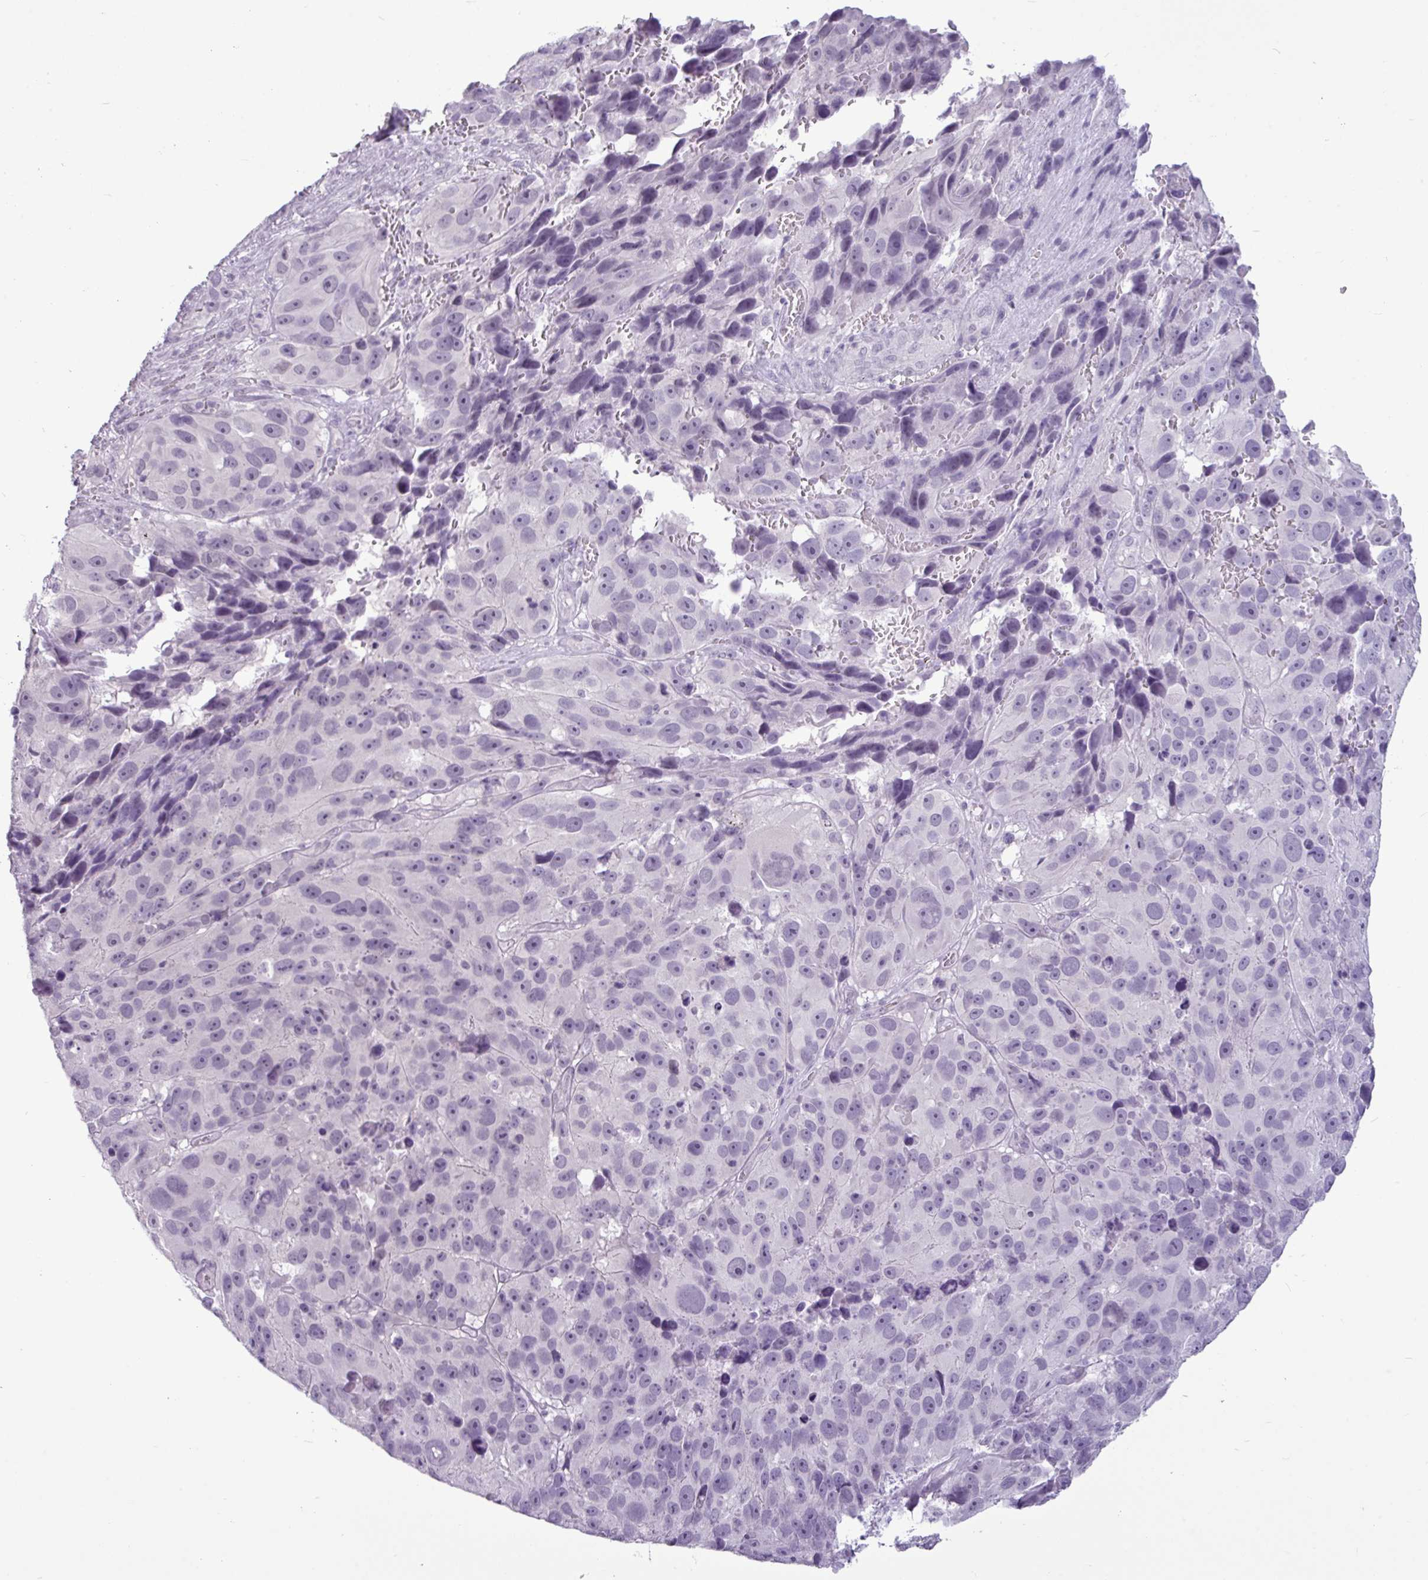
{"staining": {"intensity": "negative", "quantity": "none", "location": "none"}, "tissue": "melanoma", "cell_type": "Tumor cells", "image_type": "cancer", "snomed": [{"axis": "morphology", "description": "Malignant melanoma, NOS"}, {"axis": "topography", "description": "Skin"}], "caption": "Immunohistochemical staining of human malignant melanoma shows no significant staining in tumor cells.", "gene": "AMY2A", "patient": {"sex": "male", "age": 84}}